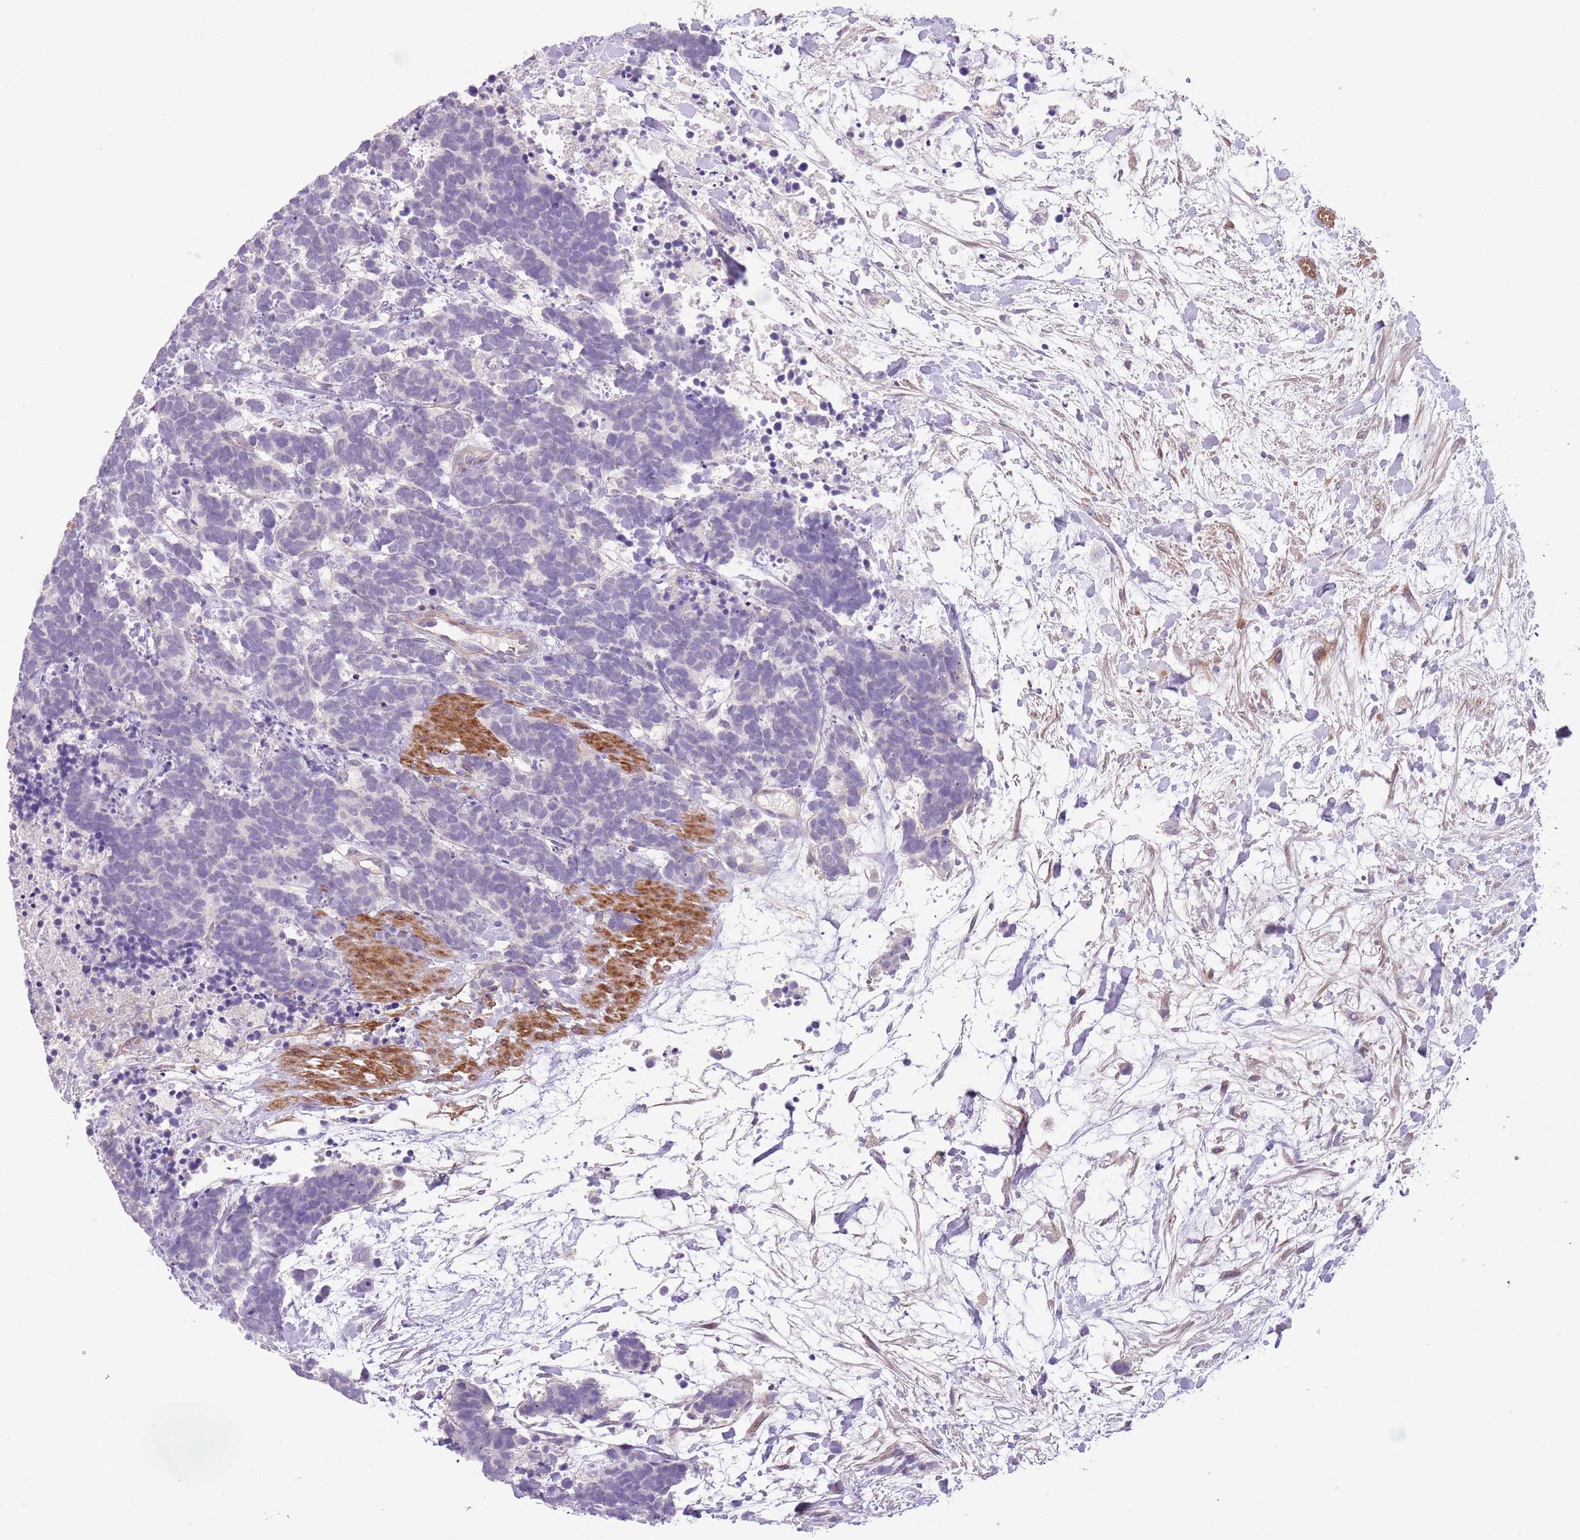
{"staining": {"intensity": "negative", "quantity": "none", "location": "none"}, "tissue": "carcinoid", "cell_type": "Tumor cells", "image_type": "cancer", "snomed": [{"axis": "morphology", "description": "Carcinoma, NOS"}, {"axis": "morphology", "description": "Carcinoid, malignant, NOS"}, {"axis": "topography", "description": "Prostate"}], "caption": "Micrograph shows no protein positivity in tumor cells of carcinoid tissue.", "gene": "TINAGL1", "patient": {"sex": "male", "age": 57}}